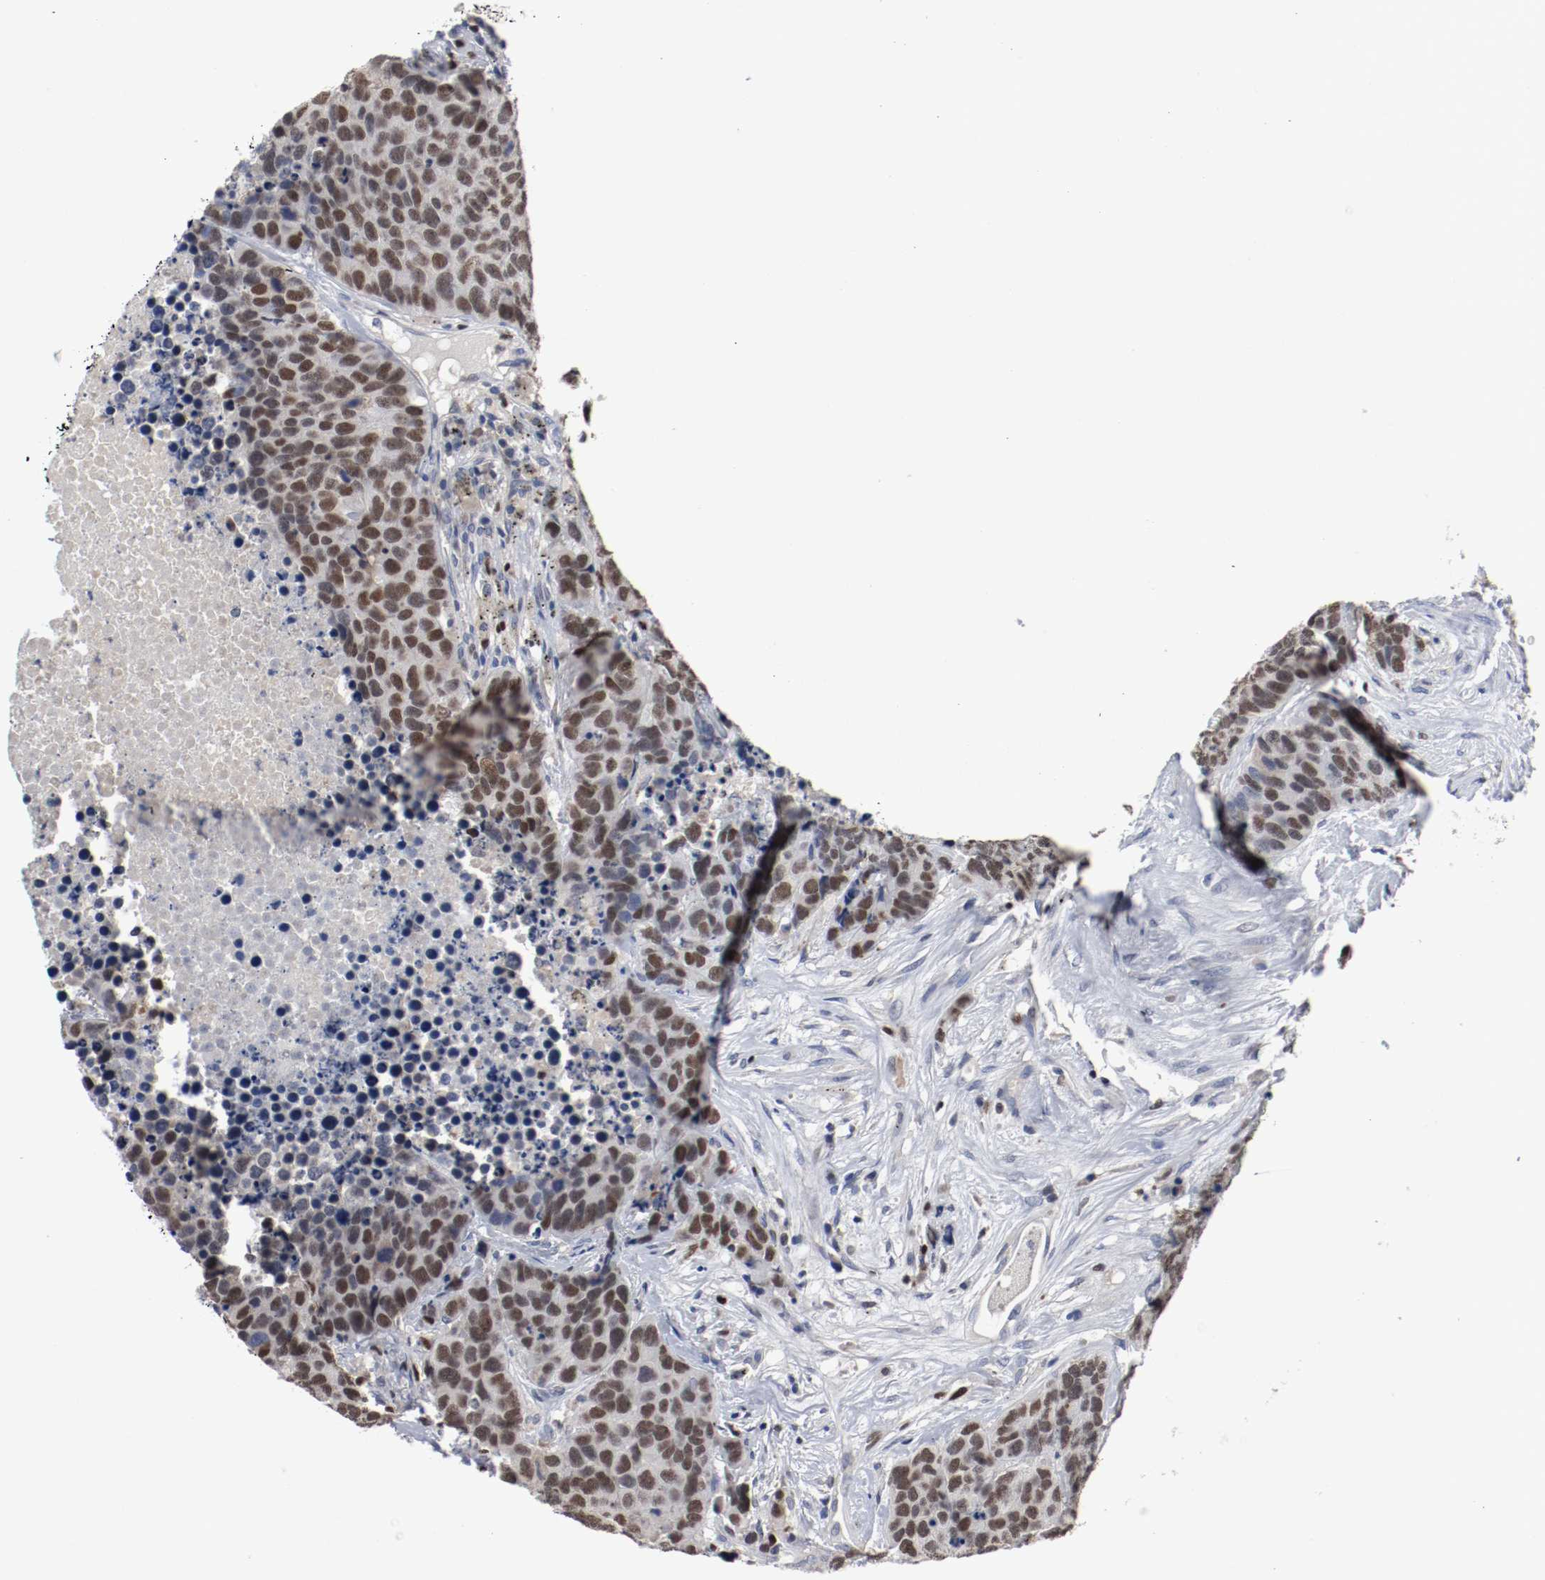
{"staining": {"intensity": "strong", "quantity": ">75%", "location": "nuclear"}, "tissue": "carcinoid", "cell_type": "Tumor cells", "image_type": "cancer", "snomed": [{"axis": "morphology", "description": "Carcinoid, malignant, NOS"}, {"axis": "topography", "description": "Lung"}], "caption": "IHC (DAB) staining of carcinoid (malignant) shows strong nuclear protein positivity in about >75% of tumor cells.", "gene": "MCM6", "patient": {"sex": "male", "age": 60}}